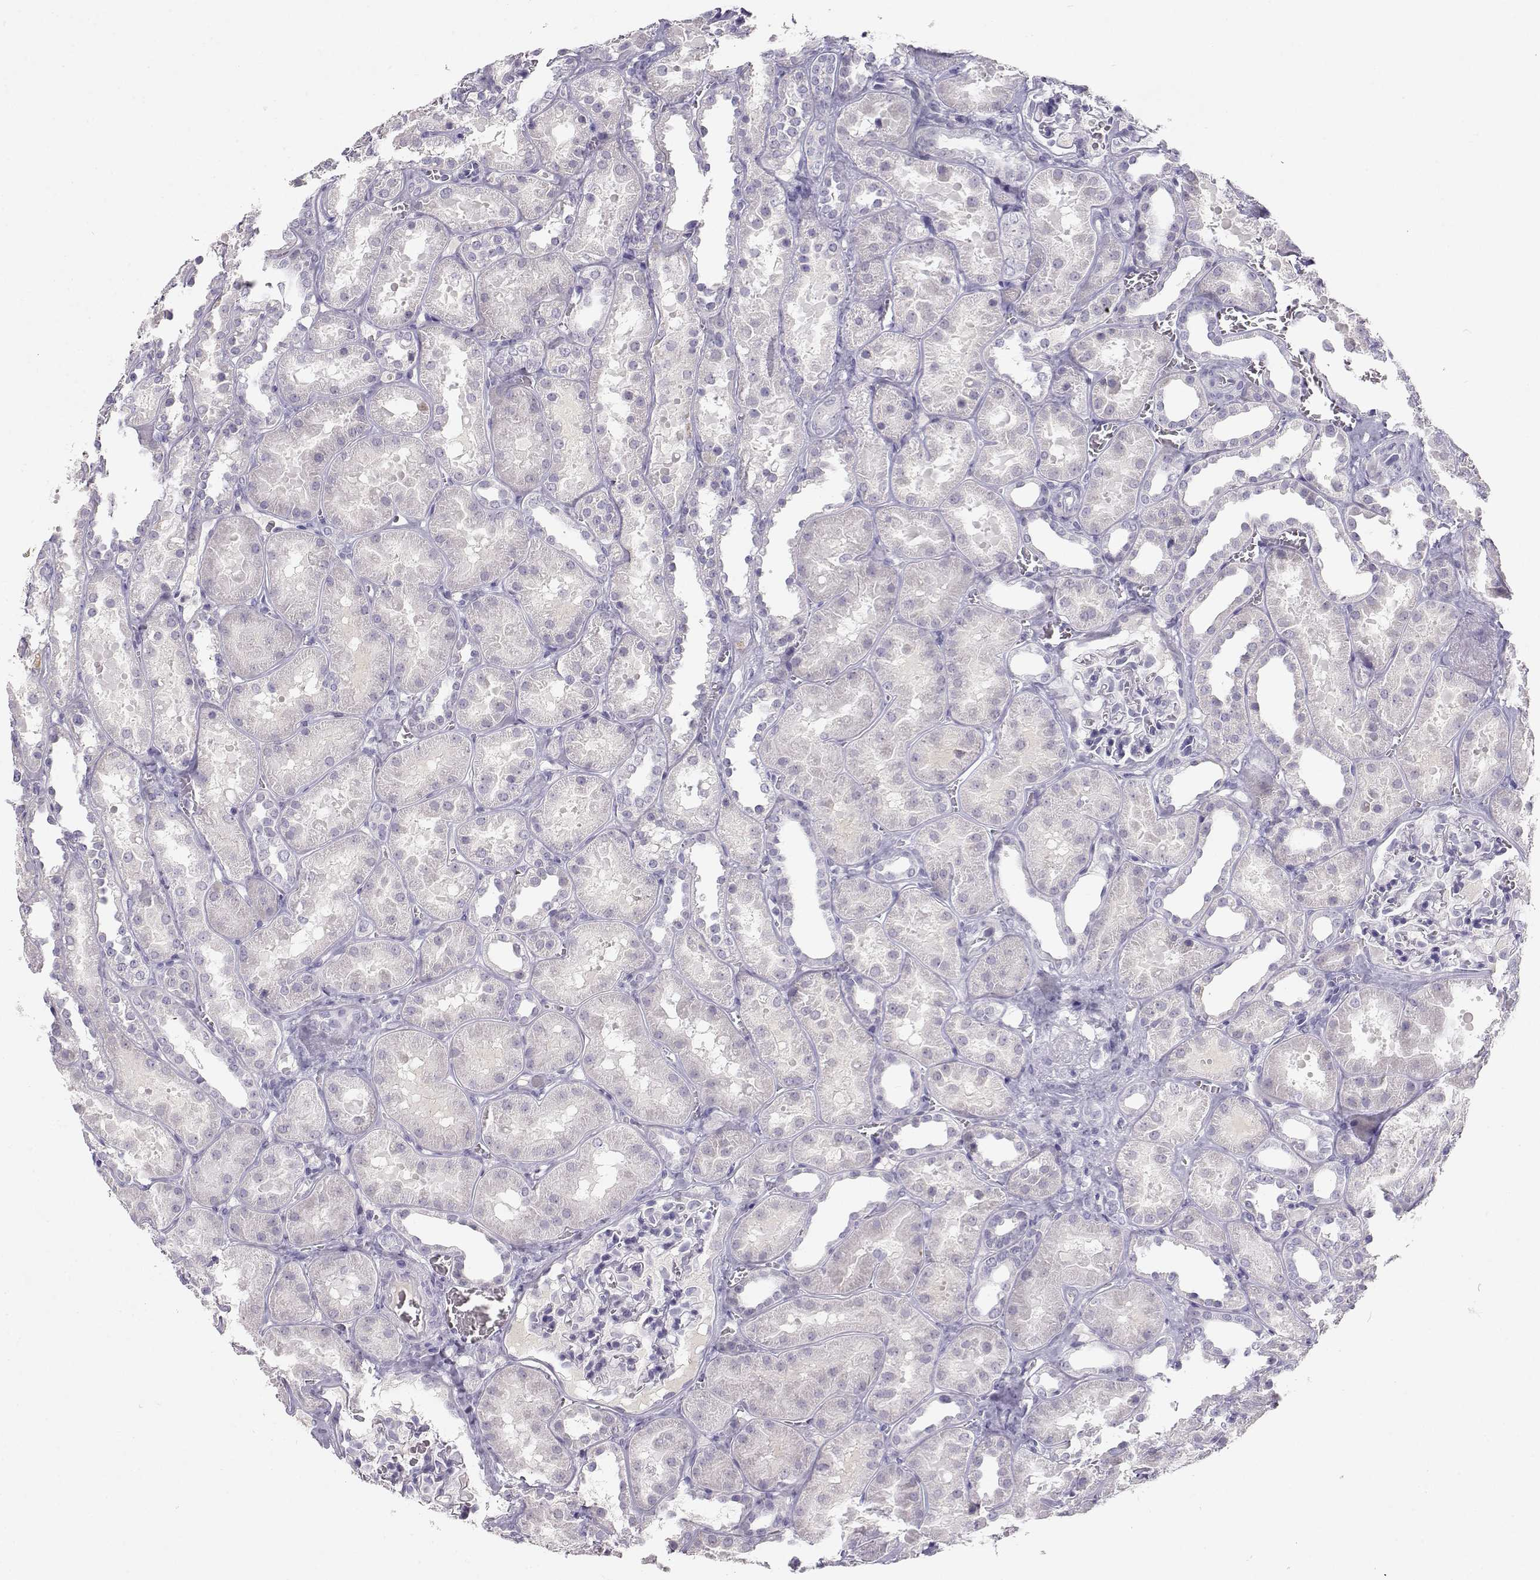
{"staining": {"intensity": "negative", "quantity": "none", "location": "none"}, "tissue": "kidney", "cell_type": "Cells in glomeruli", "image_type": "normal", "snomed": [{"axis": "morphology", "description": "Normal tissue, NOS"}, {"axis": "topography", "description": "Kidney"}], "caption": "IHC micrograph of unremarkable human kidney stained for a protein (brown), which displays no staining in cells in glomeruli.", "gene": "OPN5", "patient": {"sex": "female", "age": 41}}